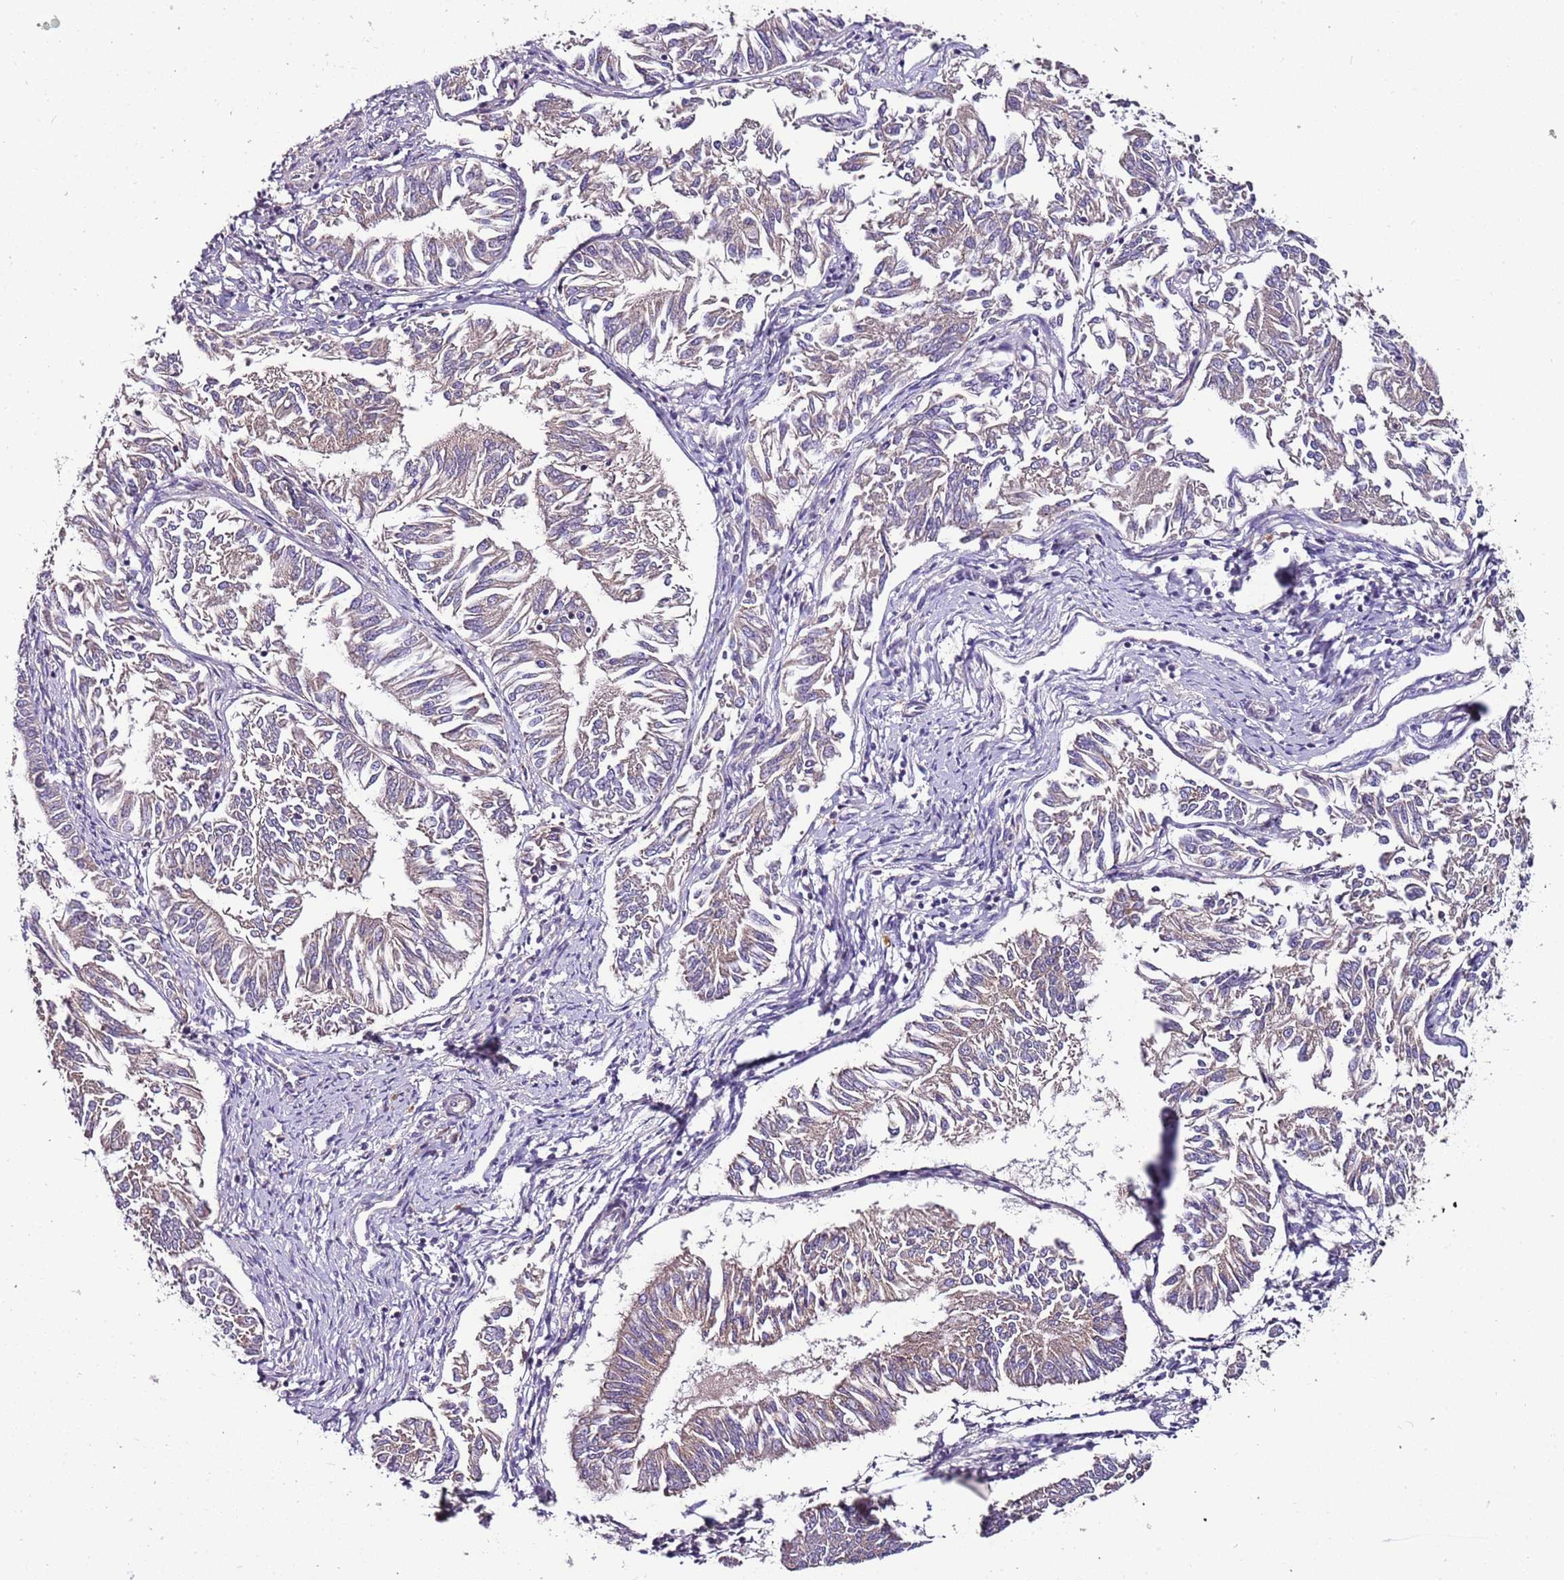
{"staining": {"intensity": "weak", "quantity": "25%-75%", "location": "cytoplasmic/membranous"}, "tissue": "endometrial cancer", "cell_type": "Tumor cells", "image_type": "cancer", "snomed": [{"axis": "morphology", "description": "Adenocarcinoma, NOS"}, {"axis": "topography", "description": "Endometrium"}], "caption": "A histopathology image showing weak cytoplasmic/membranous positivity in about 25%-75% of tumor cells in endometrial adenocarcinoma, as visualized by brown immunohistochemical staining.", "gene": "FAM20A", "patient": {"sex": "female", "age": 58}}